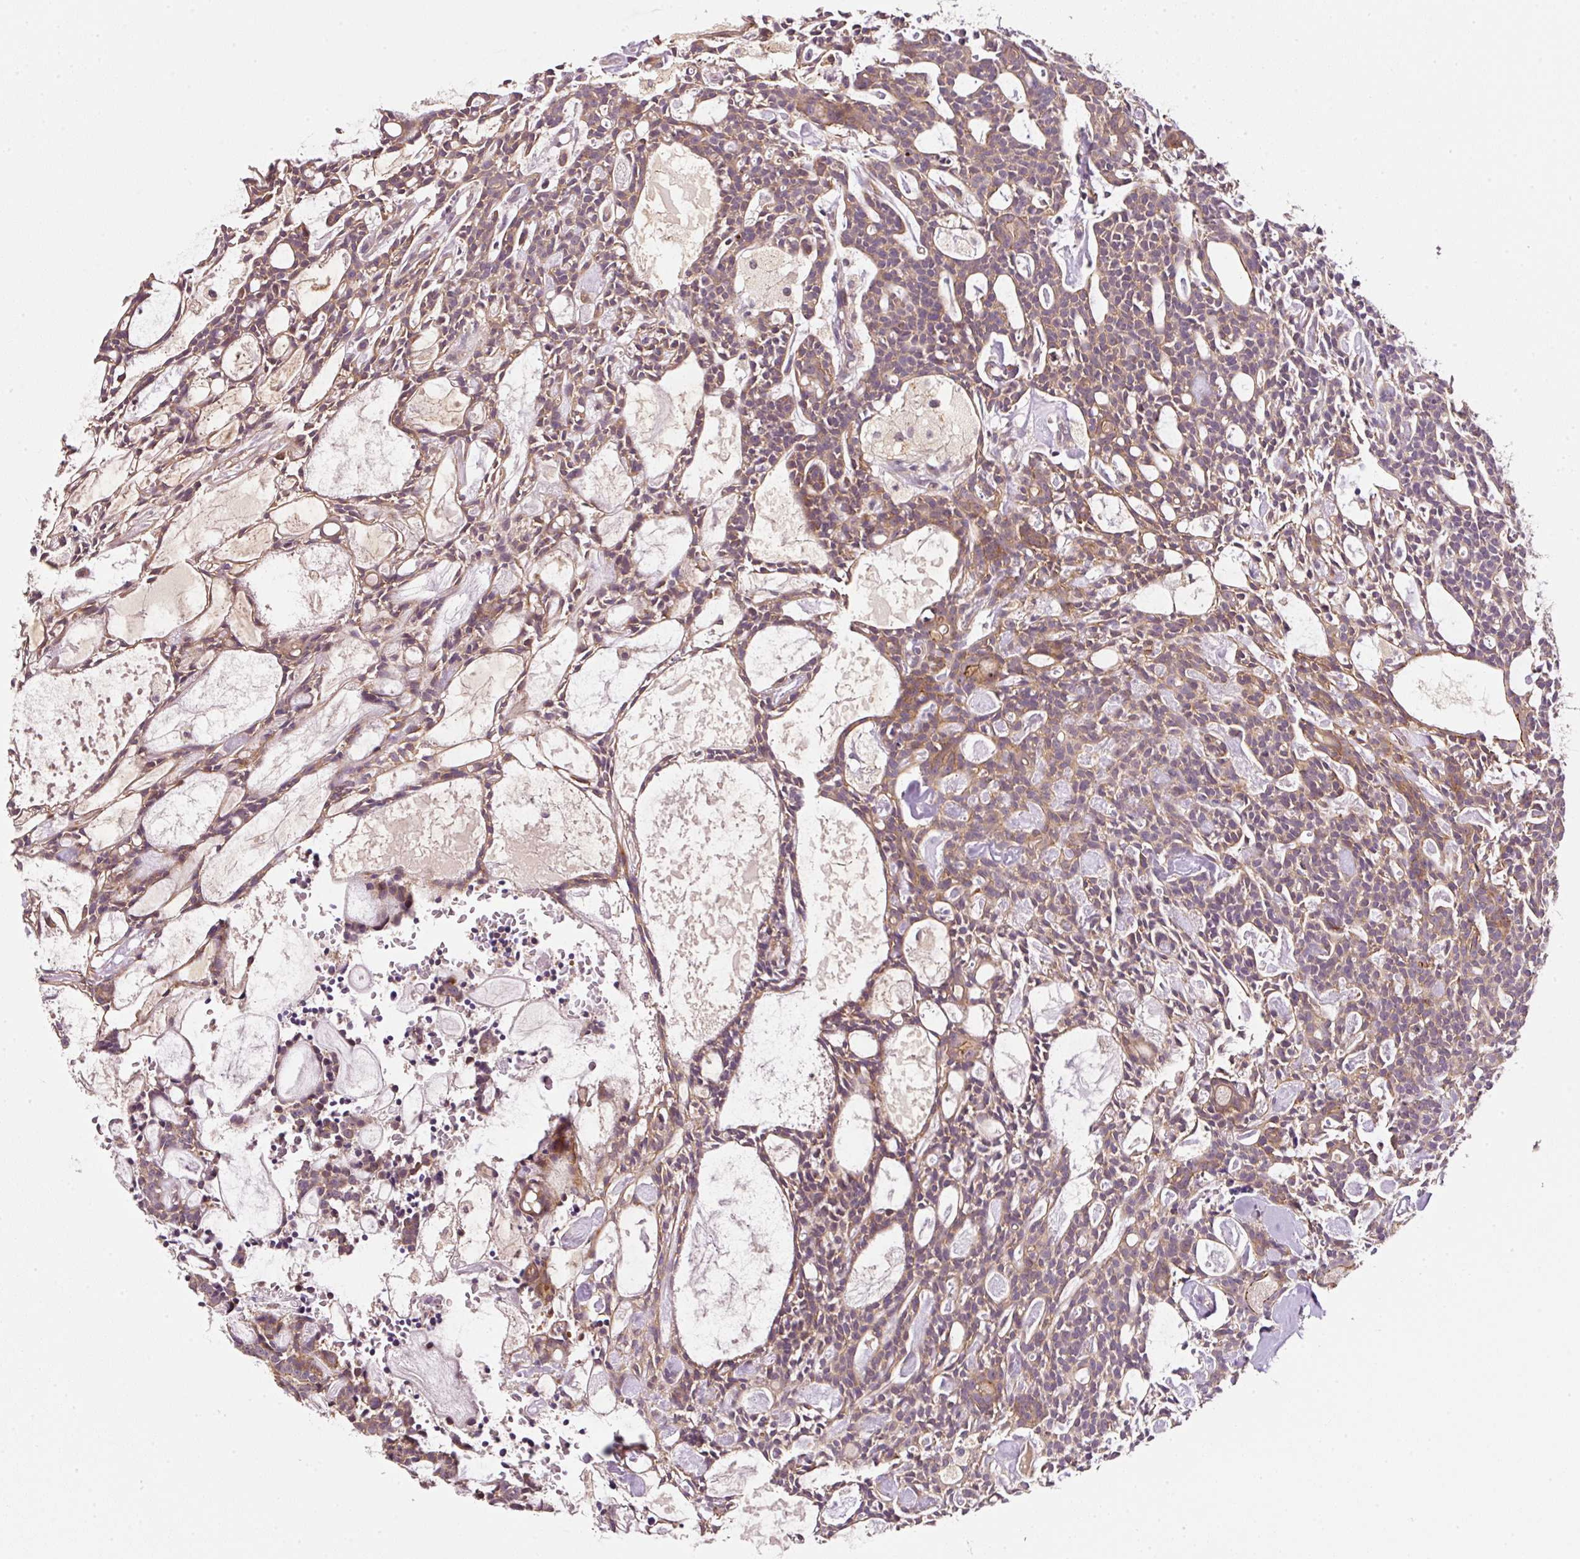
{"staining": {"intensity": "moderate", "quantity": "25%-75%", "location": "cytoplasmic/membranous"}, "tissue": "head and neck cancer", "cell_type": "Tumor cells", "image_type": "cancer", "snomed": [{"axis": "morphology", "description": "Adenocarcinoma, NOS"}, {"axis": "topography", "description": "Salivary gland"}, {"axis": "topography", "description": "Head-Neck"}], "caption": "Protein staining shows moderate cytoplasmic/membranous positivity in about 25%-75% of tumor cells in head and neck adenocarcinoma. (DAB (3,3'-diaminobenzidine) IHC, brown staining for protein, blue staining for nuclei).", "gene": "TIRAP", "patient": {"sex": "male", "age": 55}}